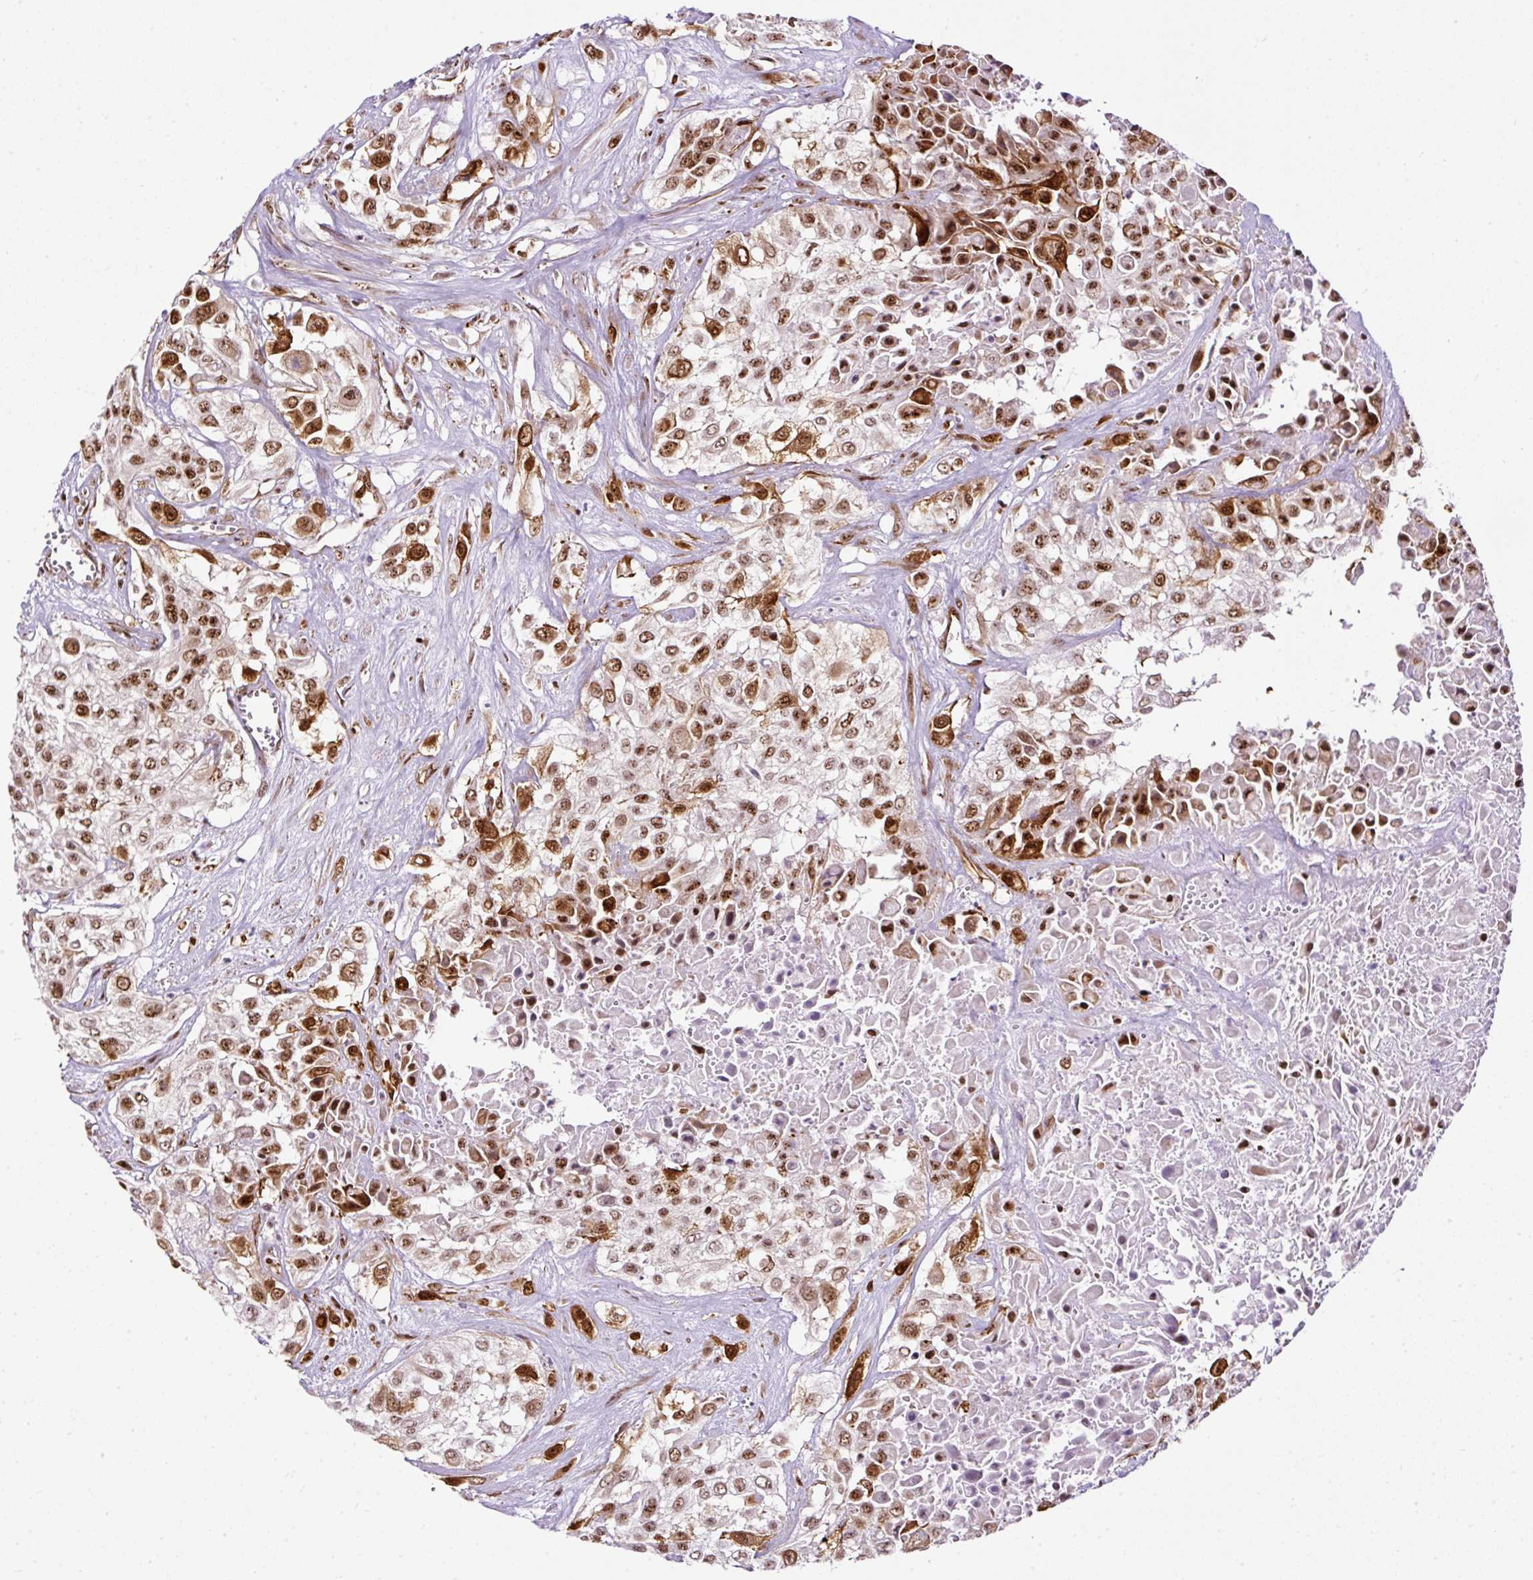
{"staining": {"intensity": "moderate", "quantity": ">75%", "location": "nuclear"}, "tissue": "urothelial cancer", "cell_type": "Tumor cells", "image_type": "cancer", "snomed": [{"axis": "morphology", "description": "Urothelial carcinoma, High grade"}, {"axis": "topography", "description": "Urinary bladder"}], "caption": "Human urothelial cancer stained with a protein marker exhibits moderate staining in tumor cells.", "gene": "LUC7L2", "patient": {"sex": "male", "age": 57}}